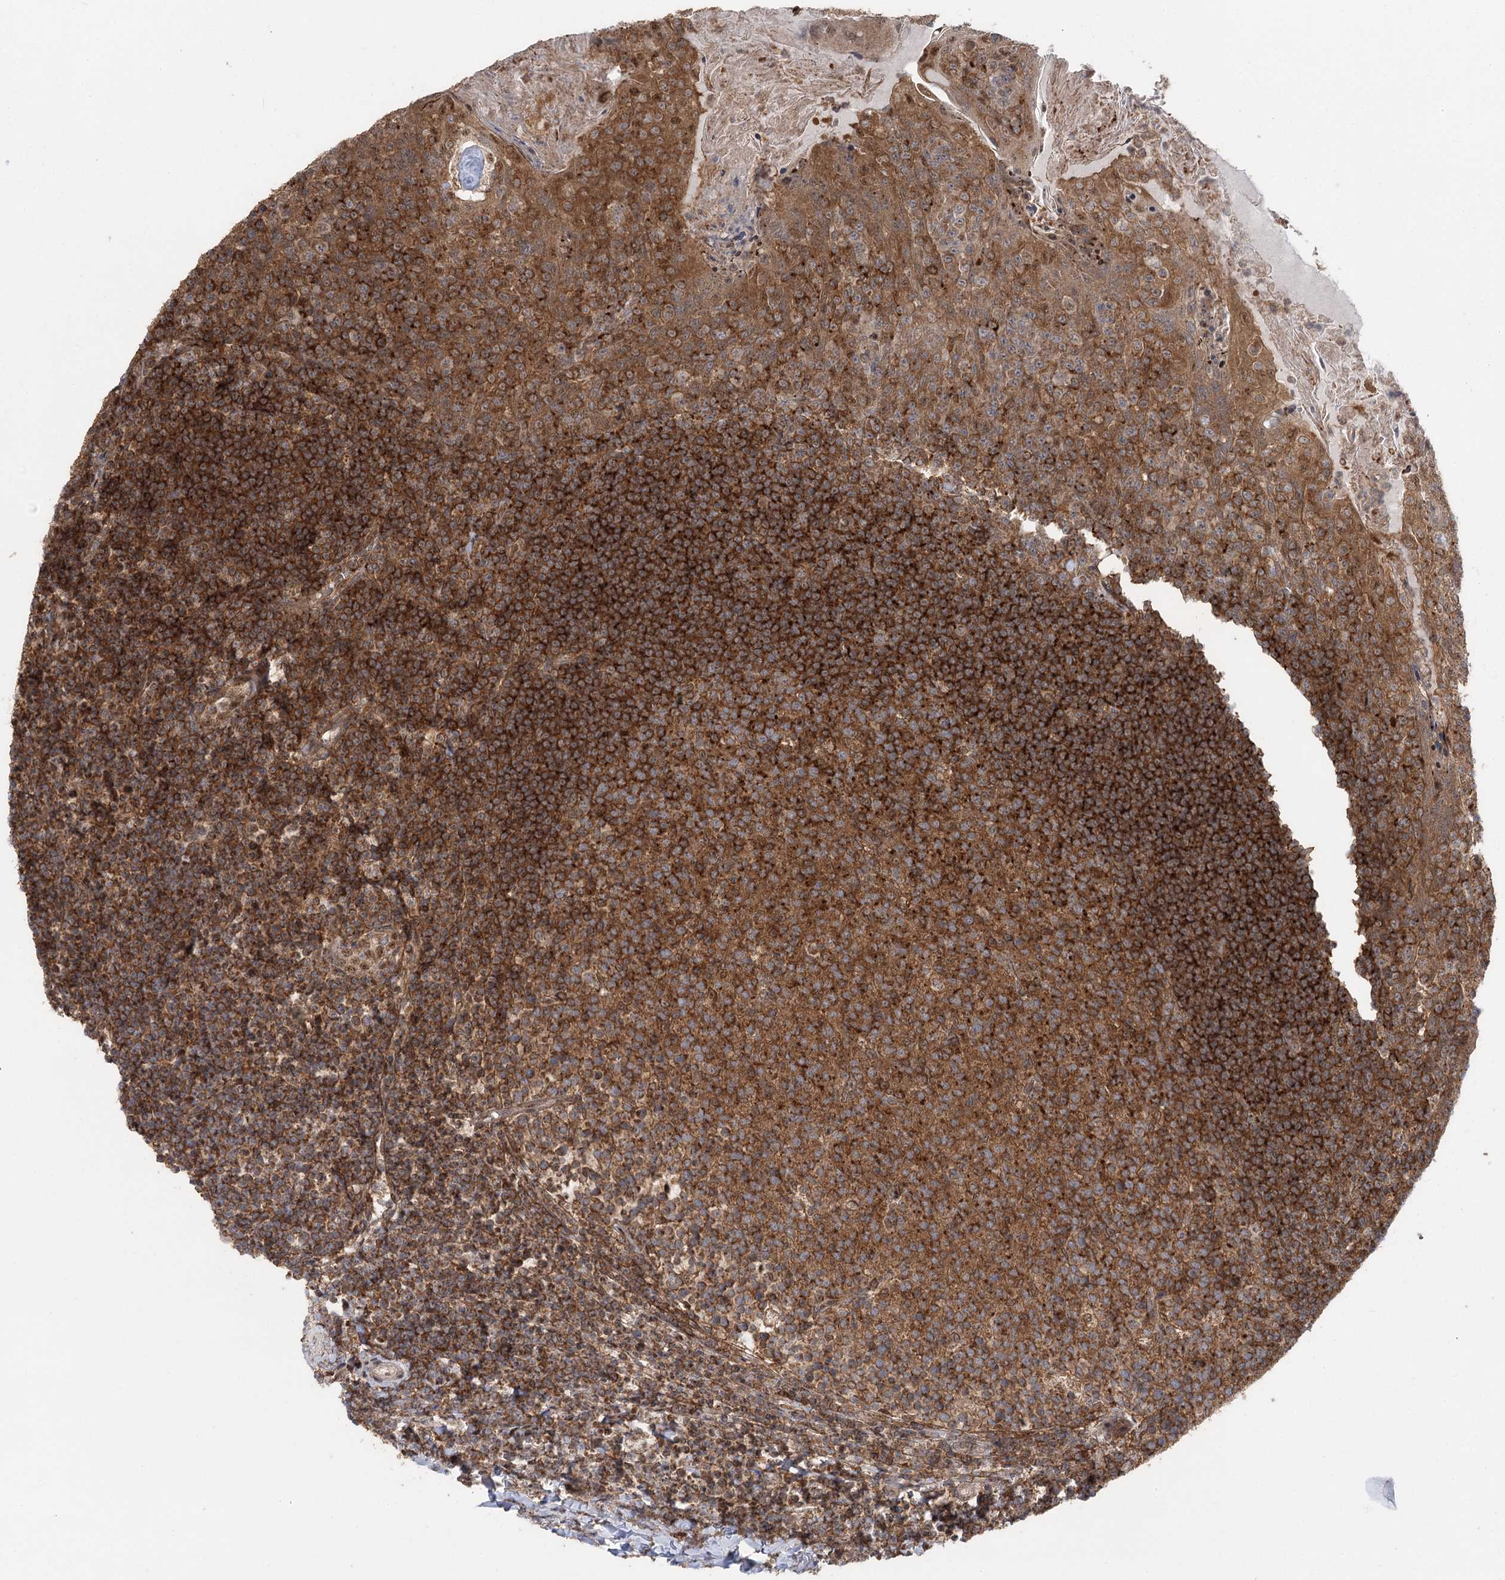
{"staining": {"intensity": "moderate", "quantity": ">75%", "location": "cytoplasmic/membranous"}, "tissue": "tonsil", "cell_type": "Germinal center cells", "image_type": "normal", "snomed": [{"axis": "morphology", "description": "Normal tissue, NOS"}, {"axis": "topography", "description": "Tonsil"}], "caption": "DAB (3,3'-diaminobenzidine) immunohistochemical staining of benign human tonsil demonstrates moderate cytoplasmic/membranous protein positivity in approximately >75% of germinal center cells. The protein of interest is shown in brown color, while the nuclei are stained blue.", "gene": "C12orf4", "patient": {"sex": "female", "age": 10}}